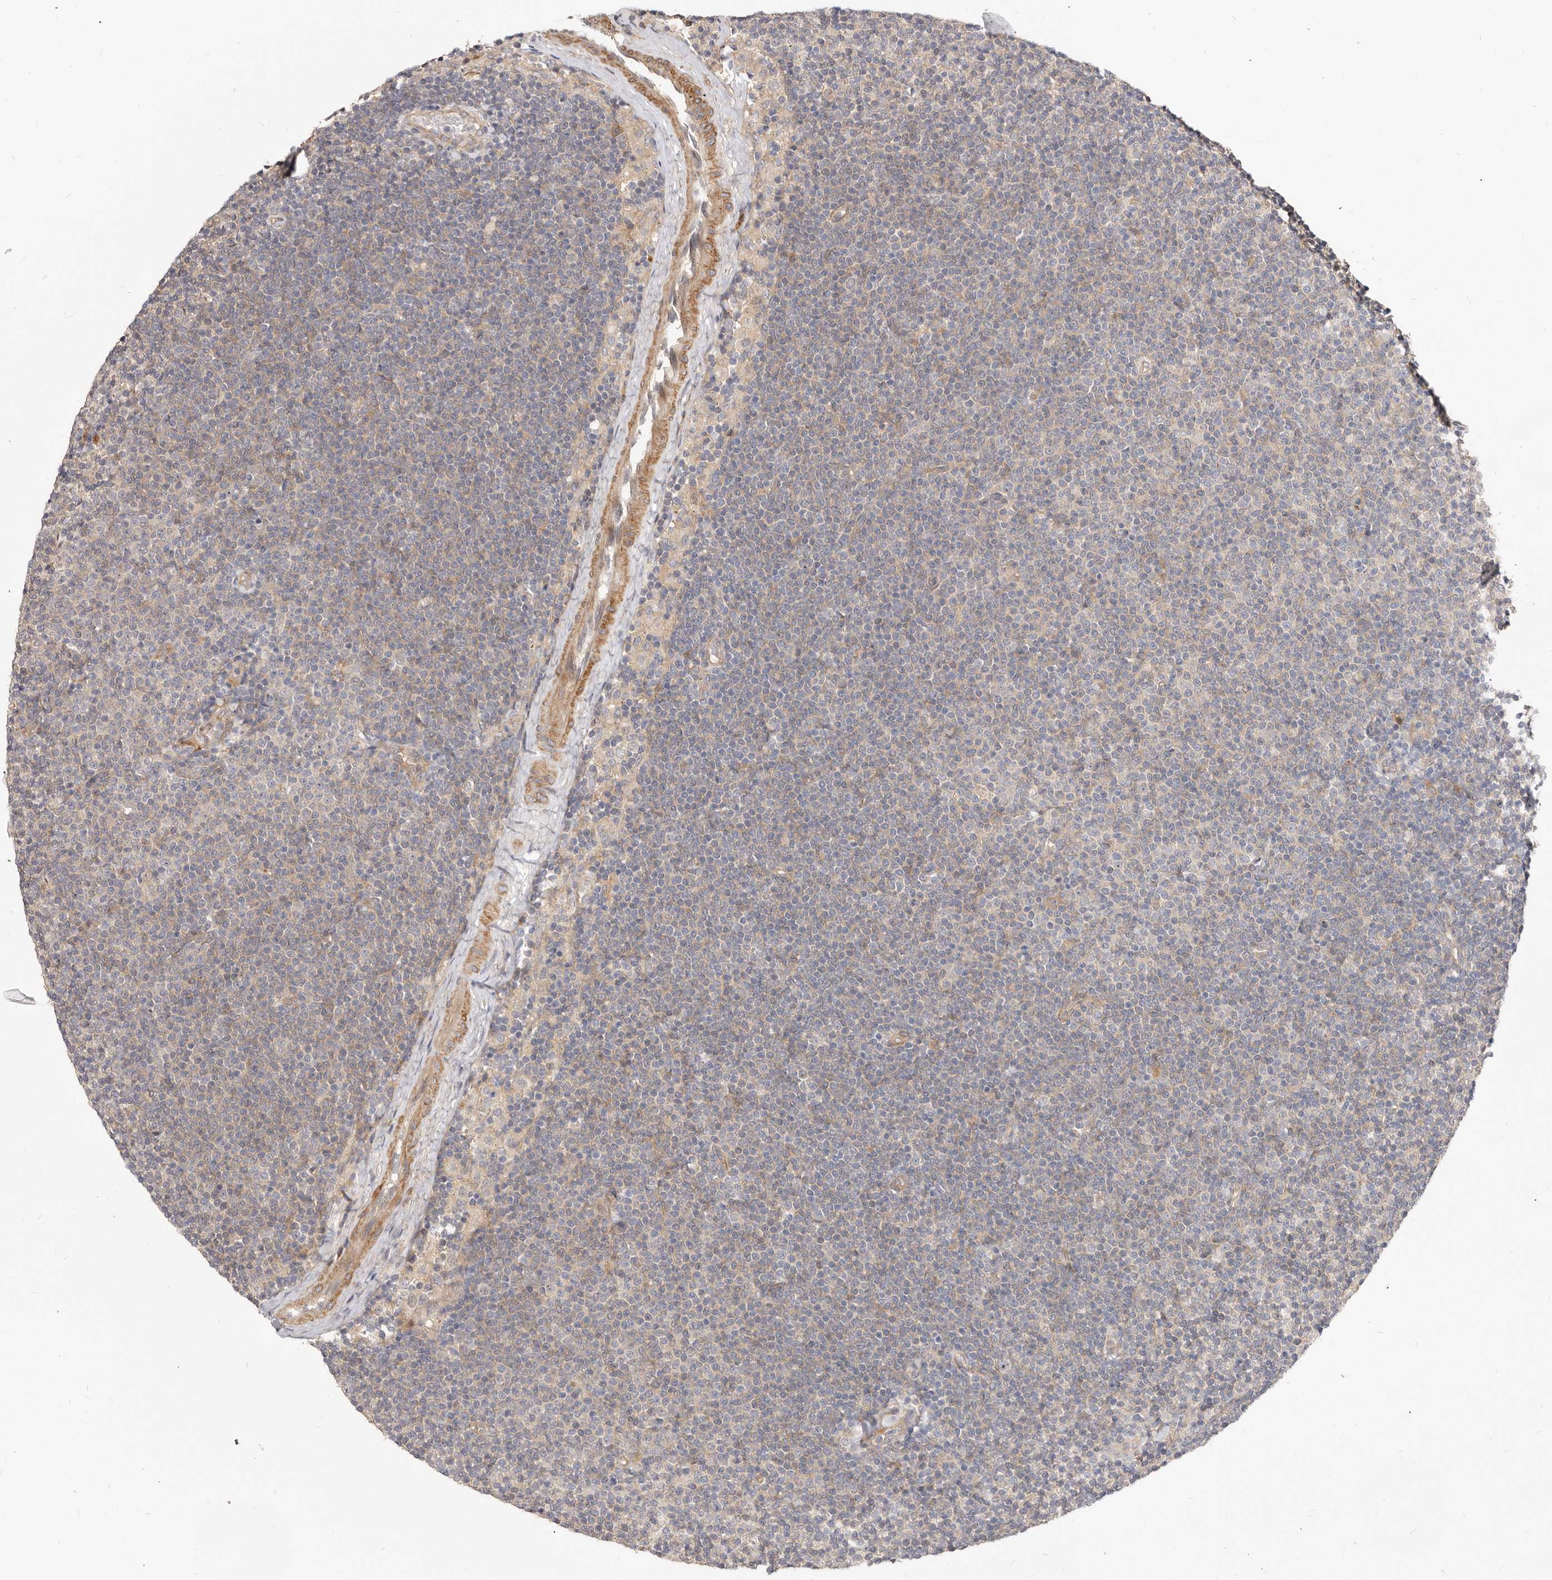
{"staining": {"intensity": "negative", "quantity": "none", "location": "none"}, "tissue": "lymphoma", "cell_type": "Tumor cells", "image_type": "cancer", "snomed": [{"axis": "morphology", "description": "Malignant lymphoma, non-Hodgkin's type, Low grade"}, {"axis": "topography", "description": "Lymph node"}], "caption": "Tumor cells are negative for brown protein staining in lymphoma.", "gene": "GPATCH4", "patient": {"sex": "female", "age": 53}}